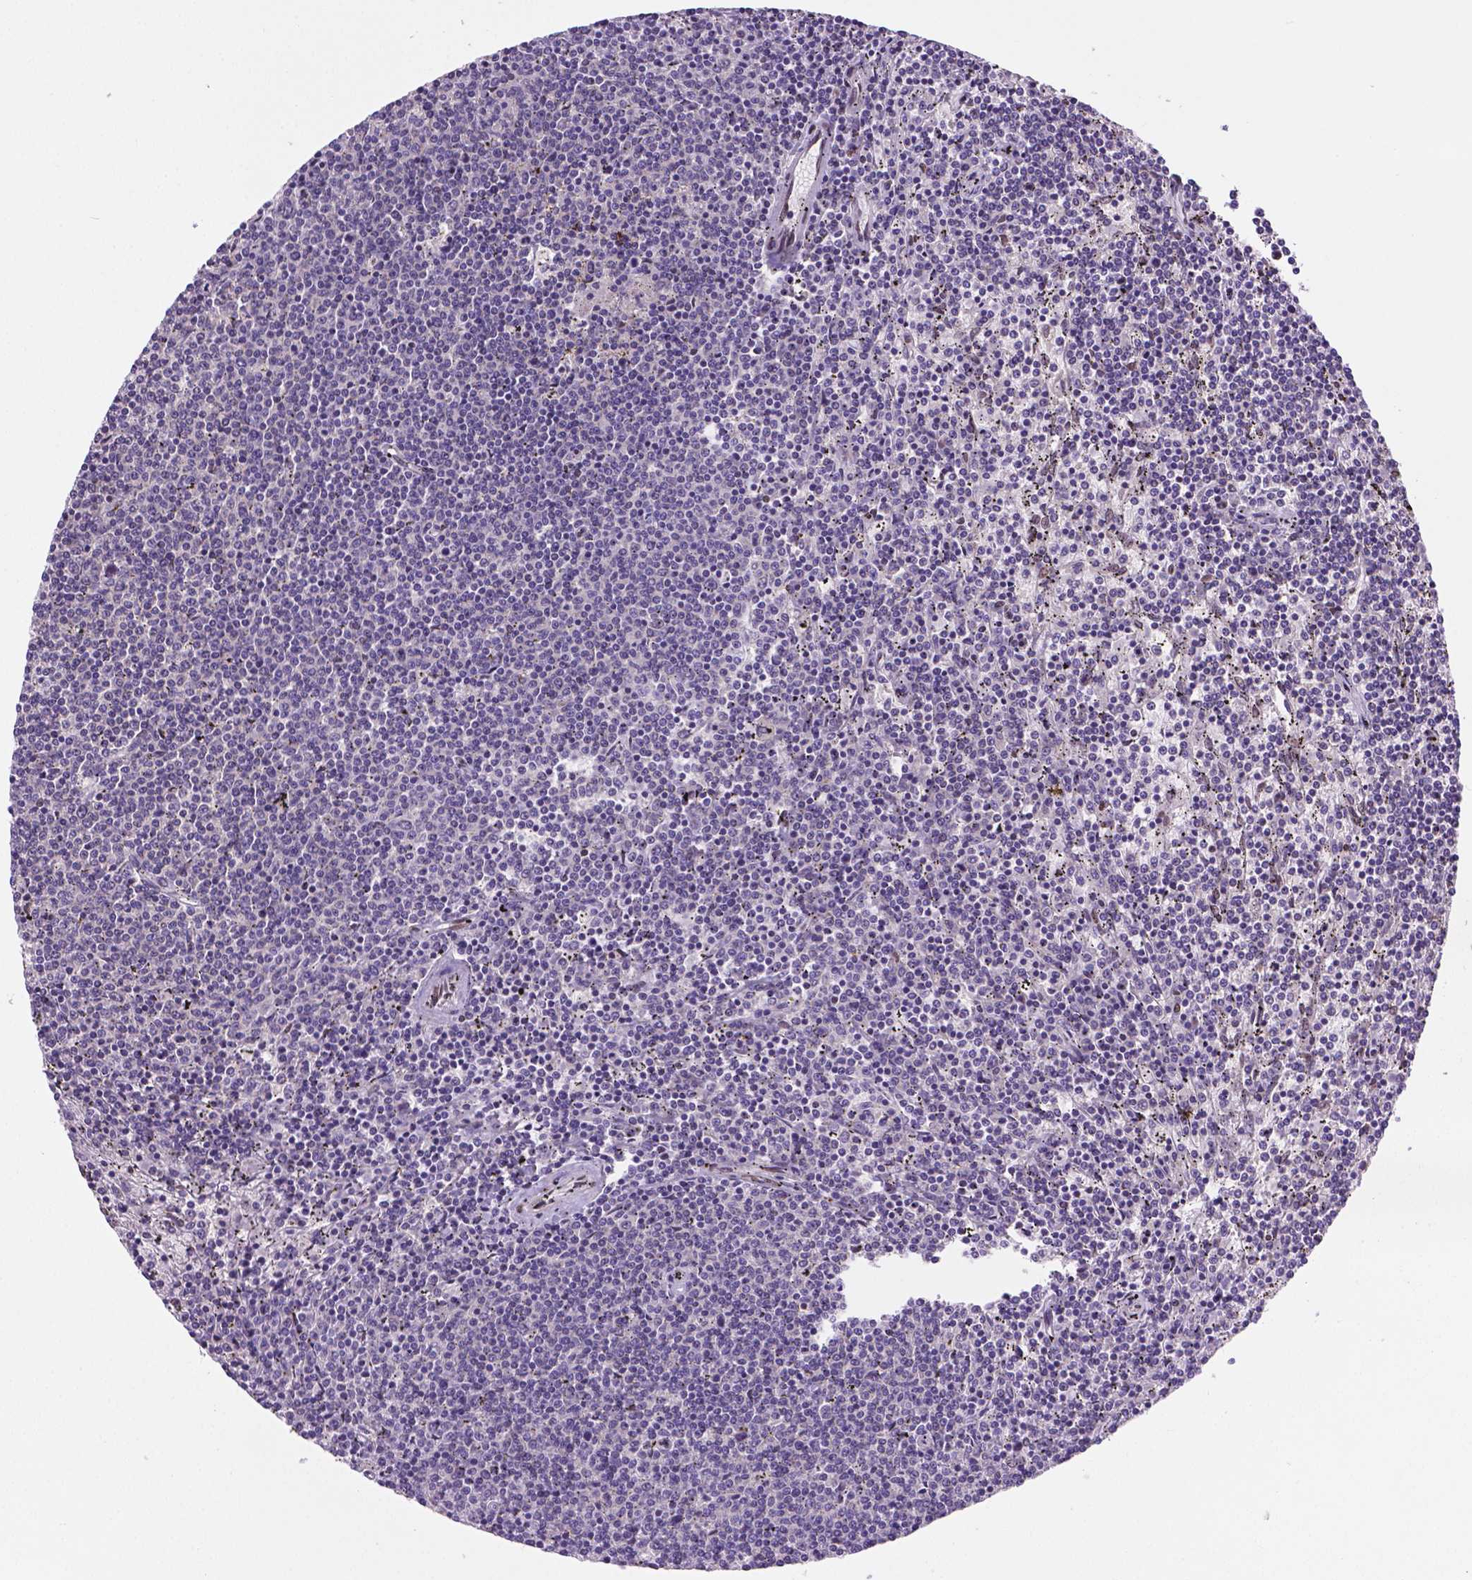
{"staining": {"intensity": "negative", "quantity": "none", "location": "none"}, "tissue": "lymphoma", "cell_type": "Tumor cells", "image_type": "cancer", "snomed": [{"axis": "morphology", "description": "Malignant lymphoma, non-Hodgkin's type, Low grade"}, {"axis": "topography", "description": "Spleen"}], "caption": "Micrograph shows no protein positivity in tumor cells of low-grade malignant lymphoma, non-Hodgkin's type tissue.", "gene": "IRF6", "patient": {"sex": "female", "age": 50}}